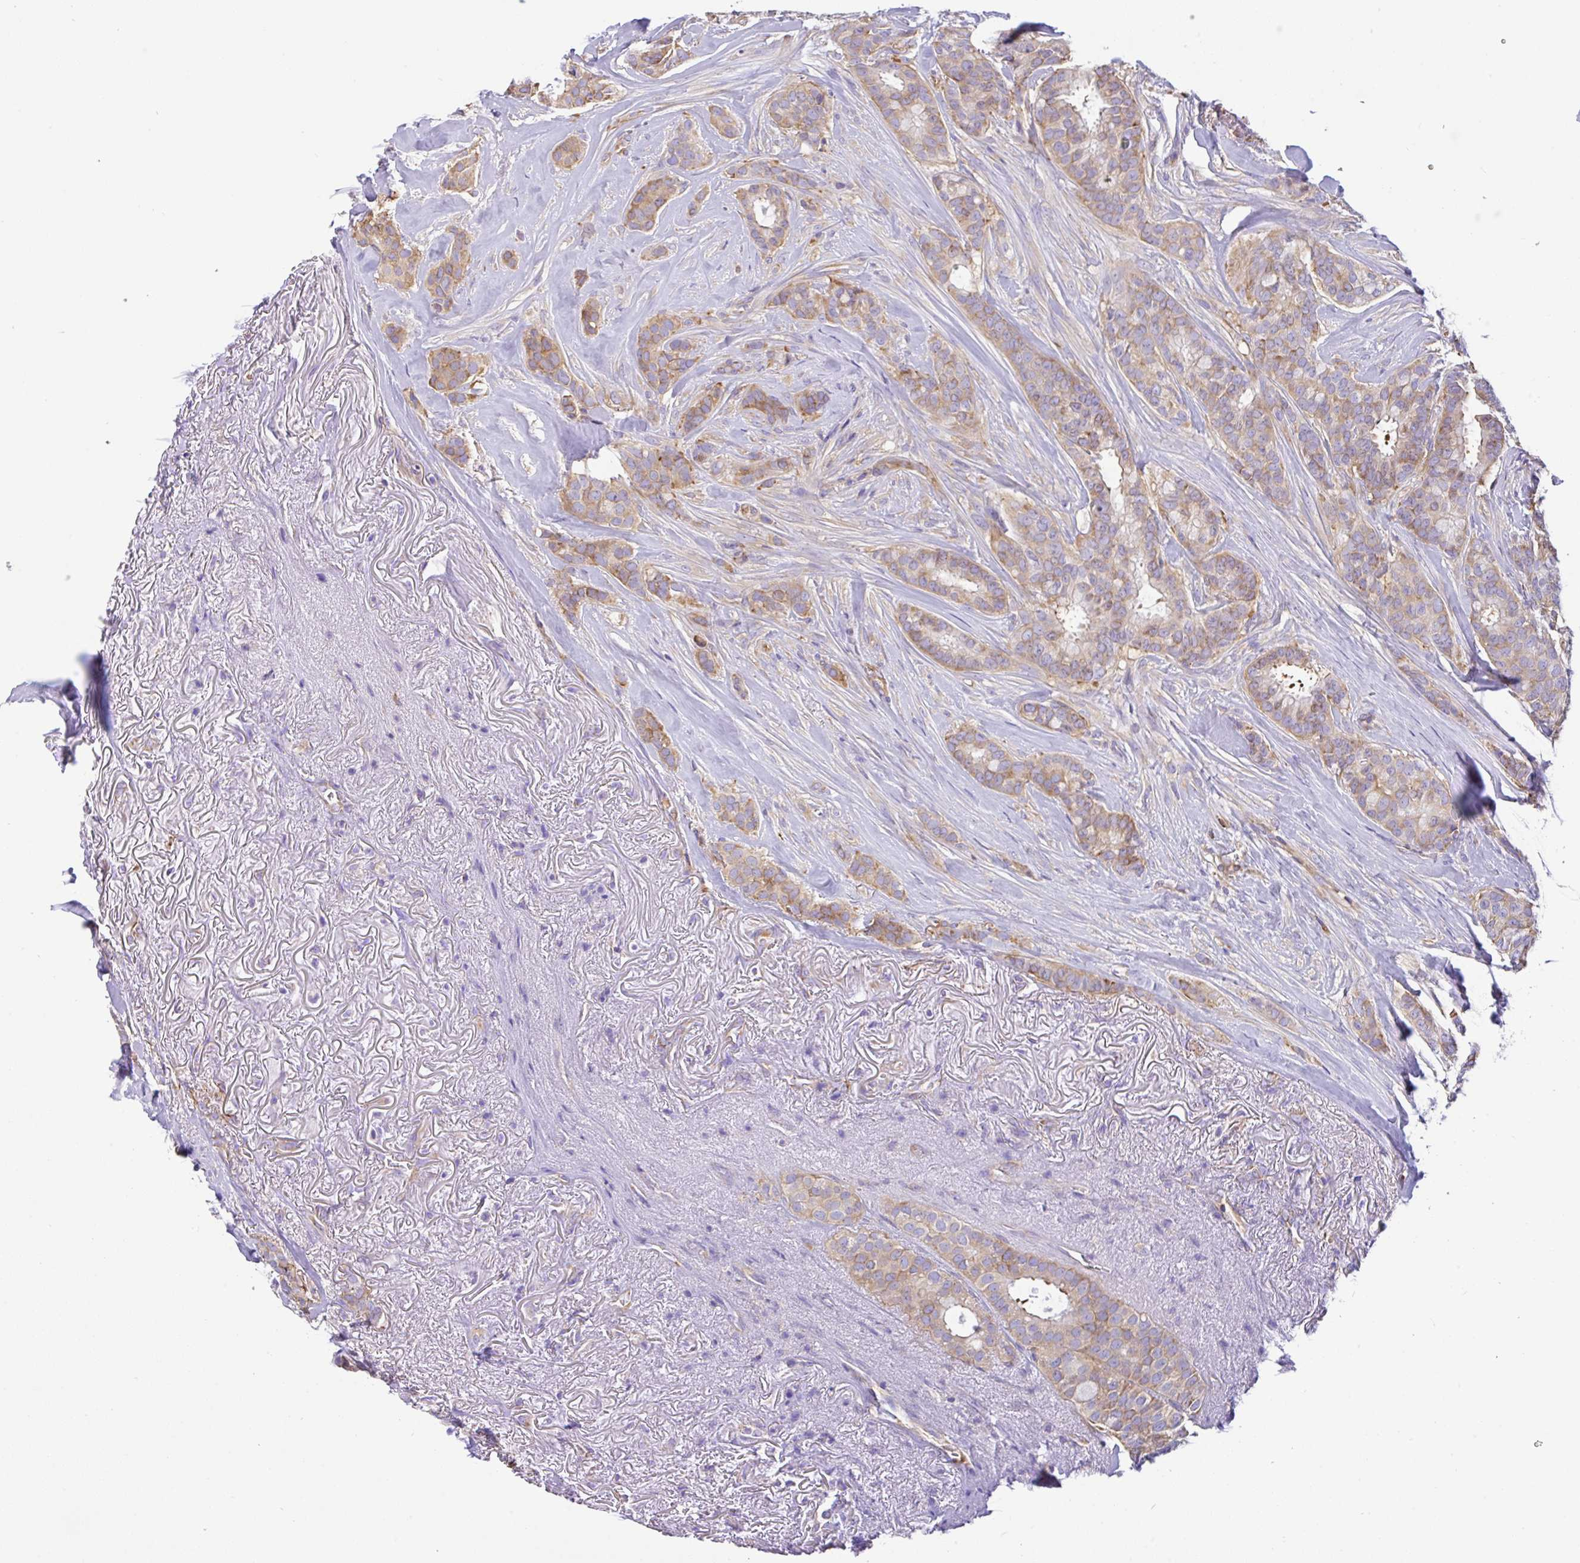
{"staining": {"intensity": "moderate", "quantity": "25%-75%", "location": "cytoplasmic/membranous"}, "tissue": "breast cancer", "cell_type": "Tumor cells", "image_type": "cancer", "snomed": [{"axis": "morphology", "description": "Duct carcinoma"}, {"axis": "topography", "description": "Breast"}], "caption": "Tumor cells show moderate cytoplasmic/membranous staining in about 25%-75% of cells in breast invasive ductal carcinoma. Immunohistochemistry stains the protein of interest in brown and the nuclei are stained blue.", "gene": "GFPT2", "patient": {"sex": "female", "age": 84}}